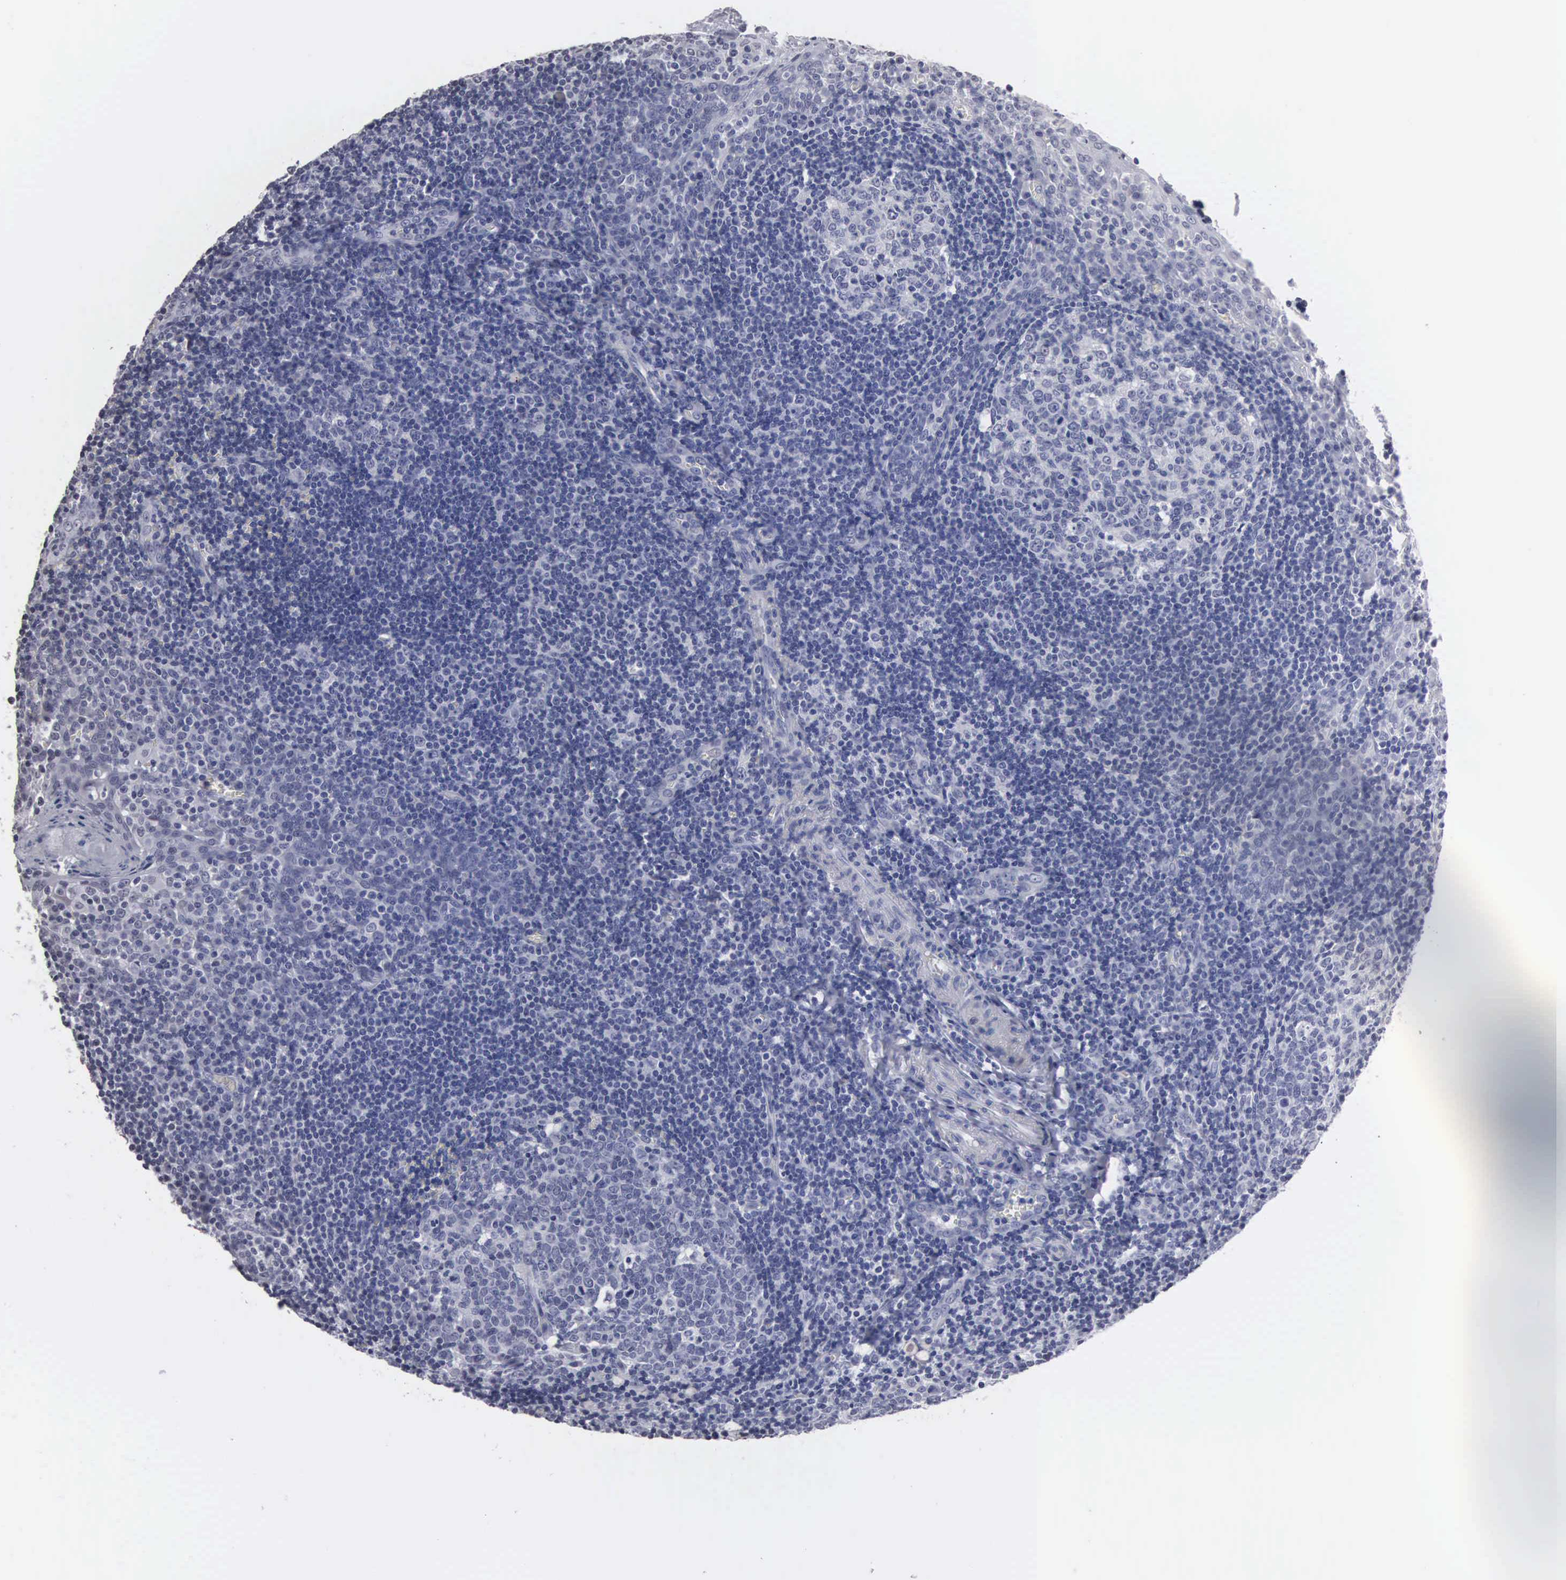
{"staining": {"intensity": "negative", "quantity": "none", "location": "none"}, "tissue": "tonsil", "cell_type": "Germinal center cells", "image_type": "normal", "snomed": [{"axis": "morphology", "description": "Normal tissue, NOS"}, {"axis": "topography", "description": "Tonsil"}], "caption": "This is an IHC histopathology image of benign tonsil. There is no staining in germinal center cells.", "gene": "UPB1", "patient": {"sex": "female", "age": 41}}